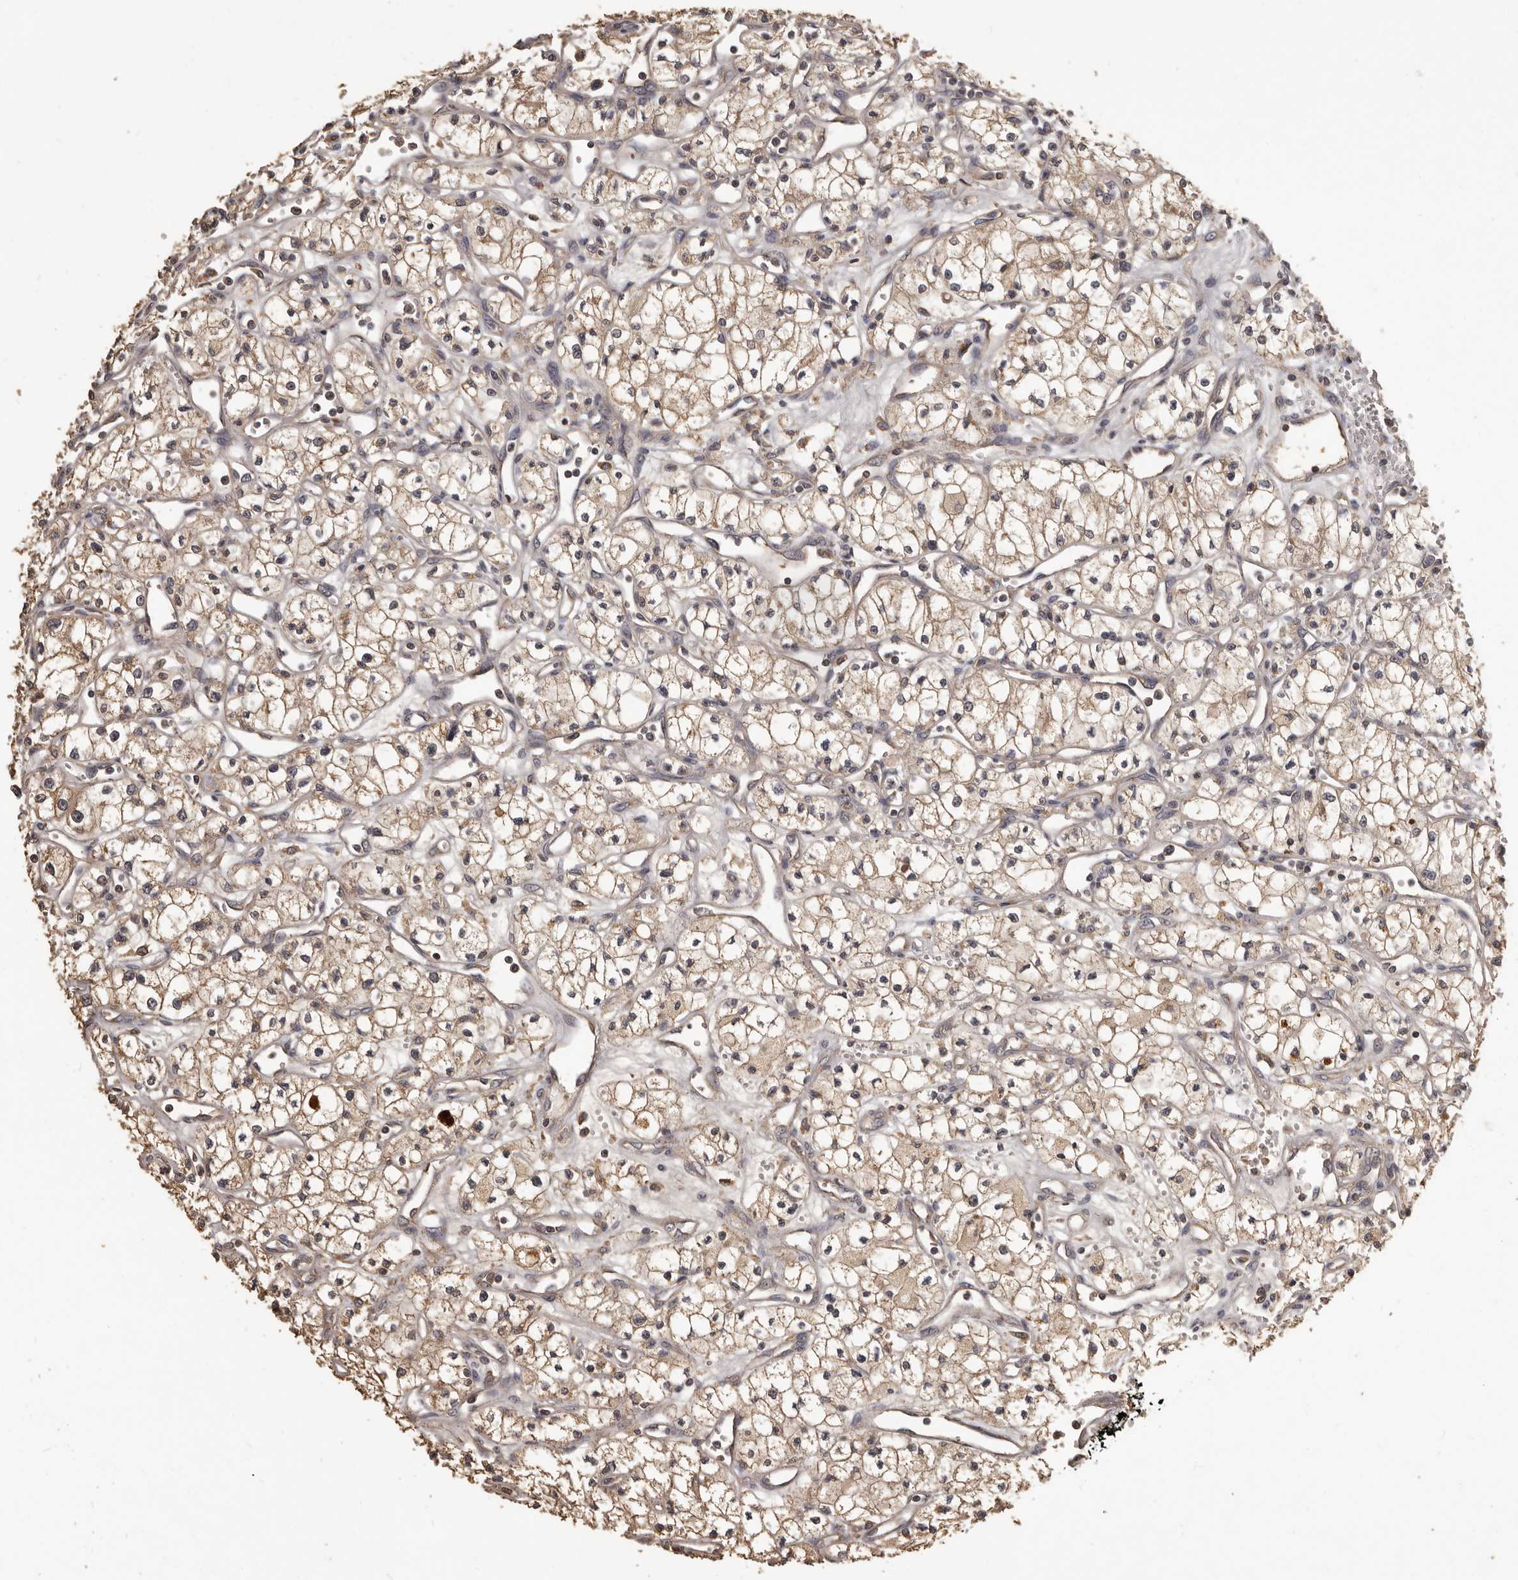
{"staining": {"intensity": "weak", "quantity": ">75%", "location": "cytoplasmic/membranous"}, "tissue": "renal cancer", "cell_type": "Tumor cells", "image_type": "cancer", "snomed": [{"axis": "morphology", "description": "Adenocarcinoma, NOS"}, {"axis": "topography", "description": "Kidney"}], "caption": "Weak cytoplasmic/membranous protein staining is seen in about >75% of tumor cells in renal cancer.", "gene": "MGAT5", "patient": {"sex": "male", "age": 59}}